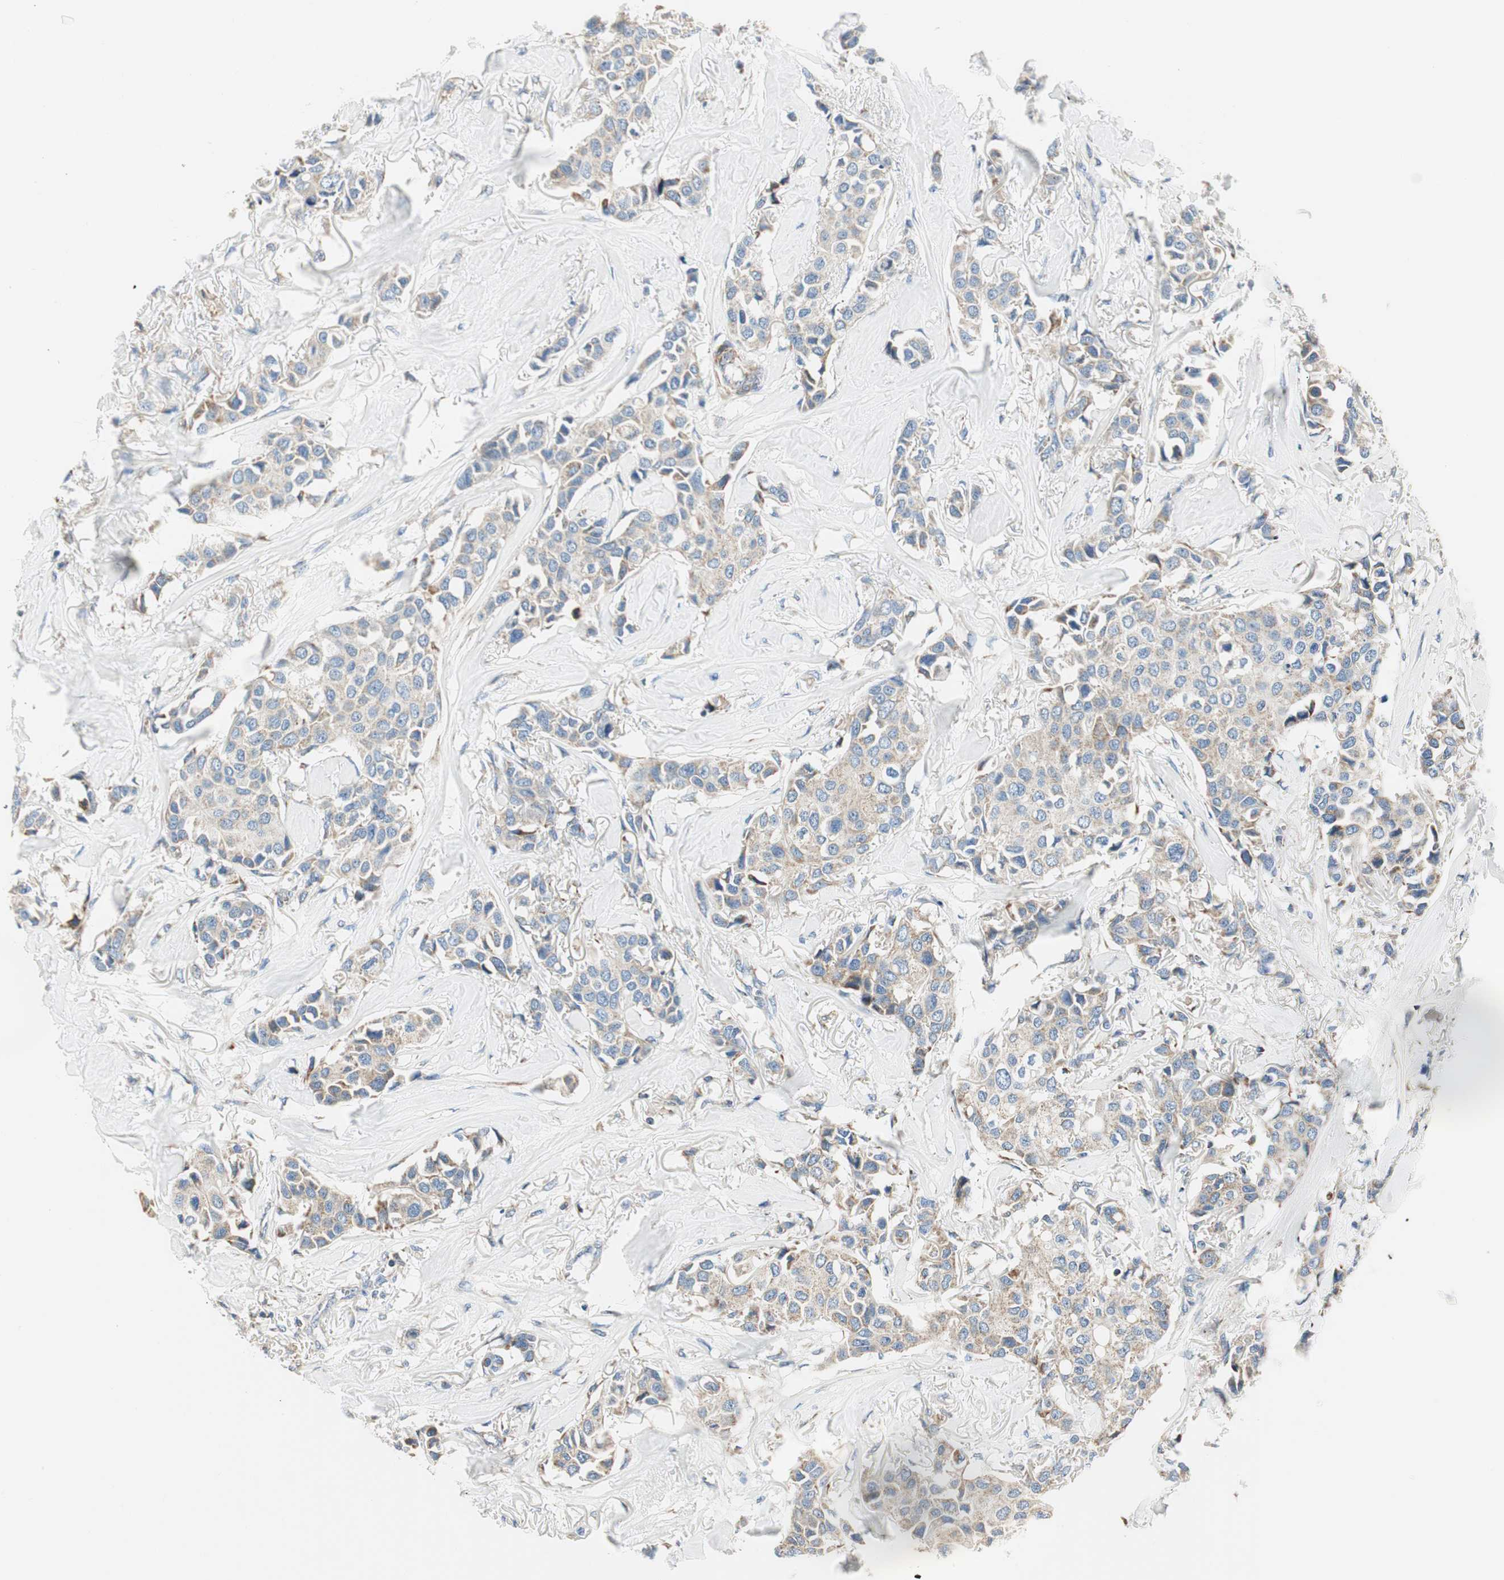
{"staining": {"intensity": "weak", "quantity": "25%-75%", "location": "cytoplasmic/membranous"}, "tissue": "breast cancer", "cell_type": "Tumor cells", "image_type": "cancer", "snomed": [{"axis": "morphology", "description": "Duct carcinoma"}, {"axis": "topography", "description": "Breast"}], "caption": "Immunohistochemical staining of breast infiltrating ductal carcinoma demonstrates low levels of weak cytoplasmic/membranous staining in about 25%-75% of tumor cells.", "gene": "RORB", "patient": {"sex": "female", "age": 80}}